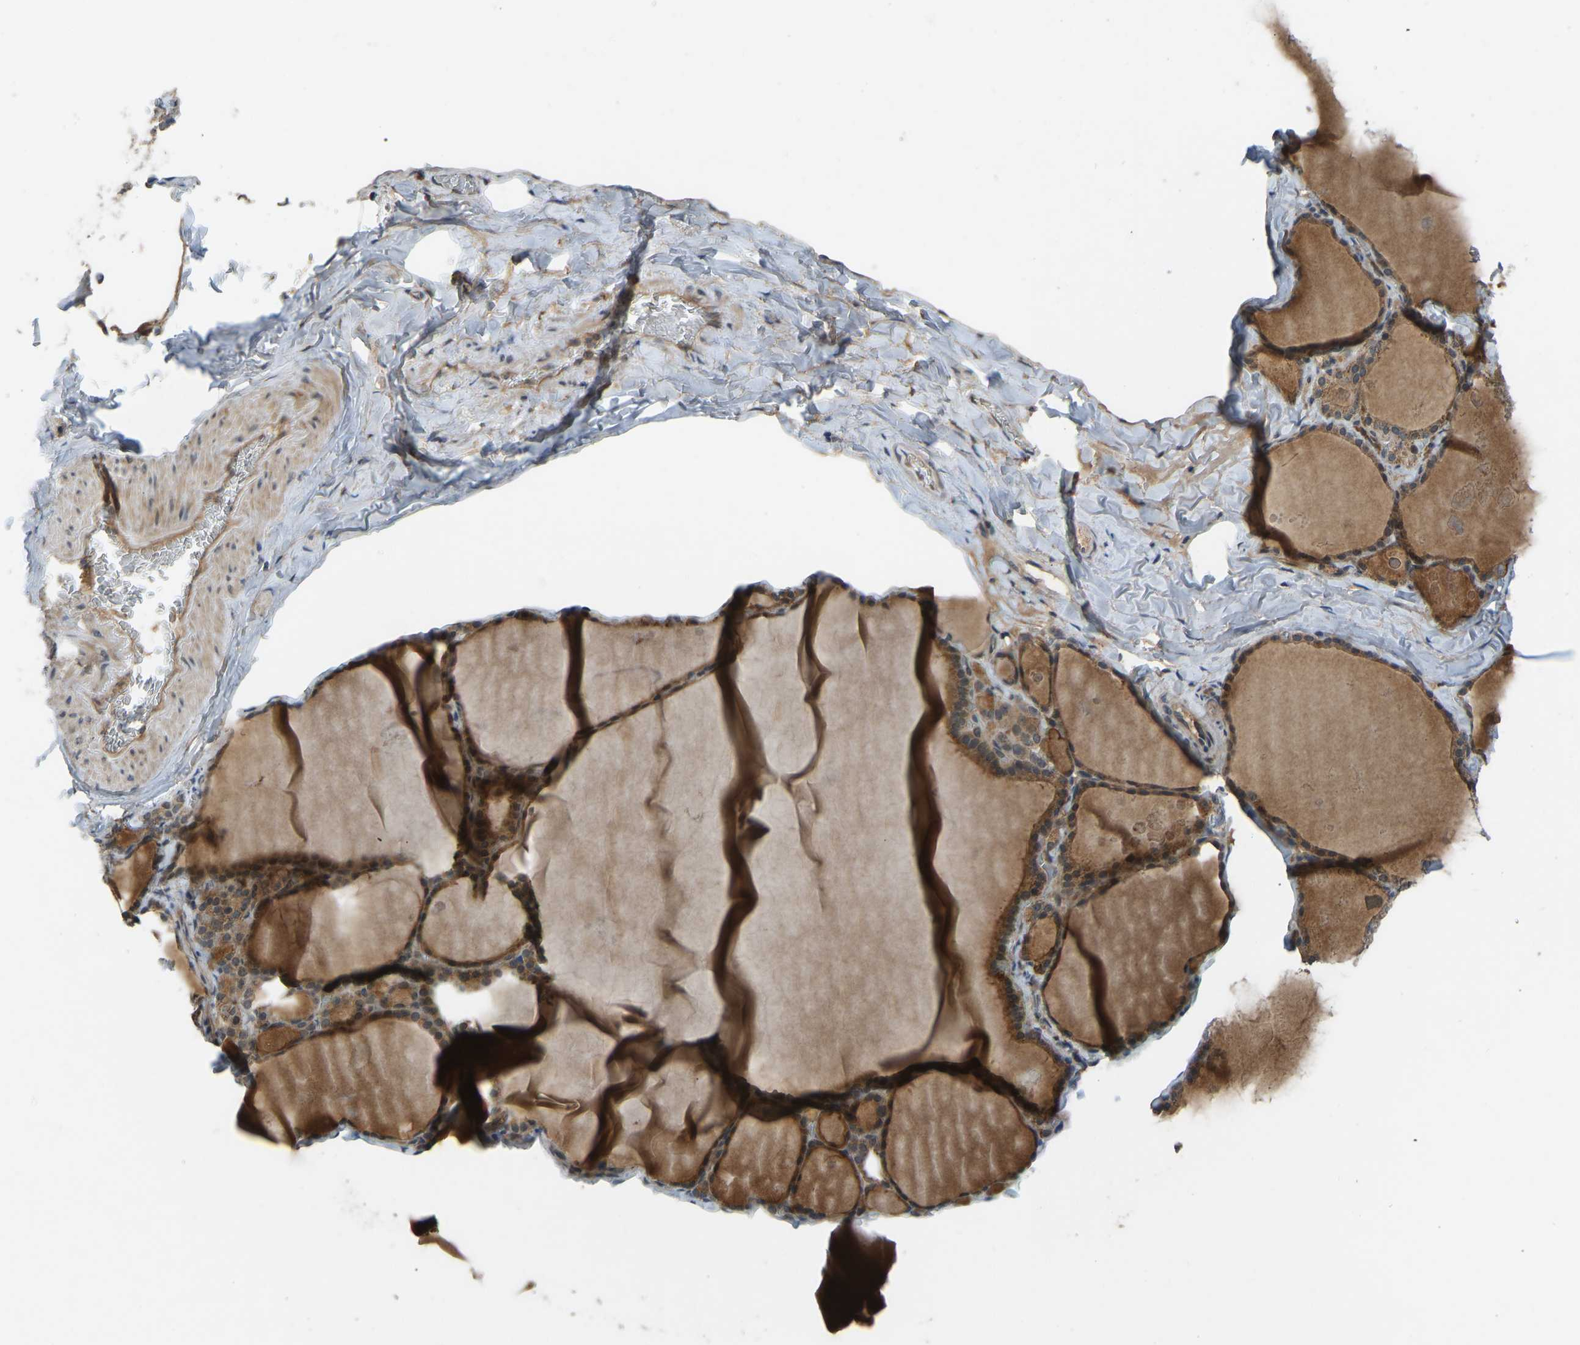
{"staining": {"intensity": "moderate", "quantity": ">75%", "location": "cytoplasmic/membranous"}, "tissue": "thyroid gland", "cell_type": "Glandular cells", "image_type": "normal", "snomed": [{"axis": "morphology", "description": "Normal tissue, NOS"}, {"axis": "topography", "description": "Thyroid gland"}], "caption": "Protein expression analysis of normal thyroid gland displays moderate cytoplasmic/membranous expression in approximately >75% of glandular cells.", "gene": "ZNF71", "patient": {"sex": "male", "age": 56}}